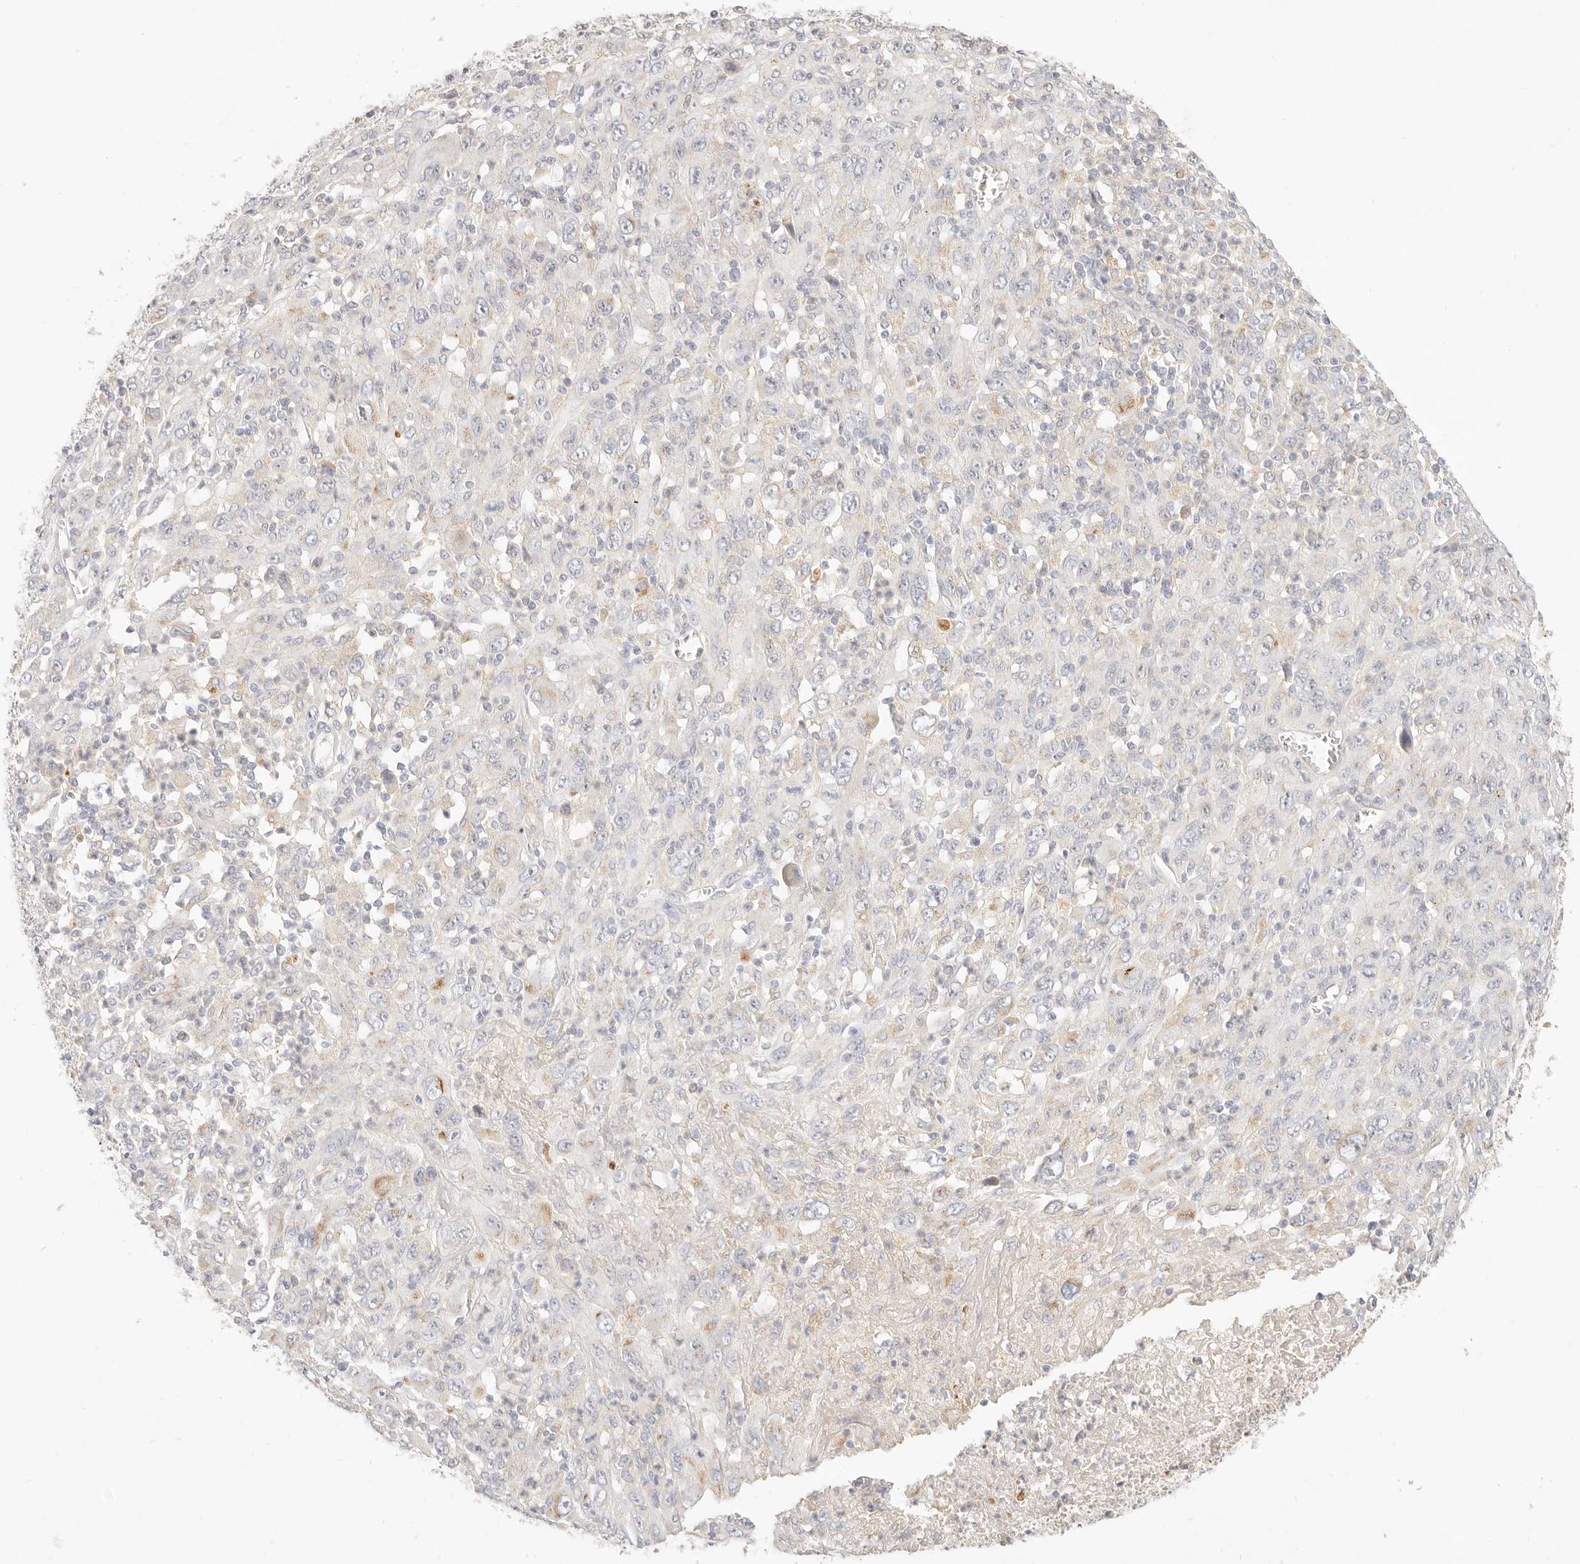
{"staining": {"intensity": "negative", "quantity": "none", "location": "none"}, "tissue": "melanoma", "cell_type": "Tumor cells", "image_type": "cancer", "snomed": [{"axis": "morphology", "description": "Malignant melanoma, Metastatic site"}, {"axis": "topography", "description": "Skin"}], "caption": "DAB (3,3'-diaminobenzidine) immunohistochemical staining of melanoma shows no significant staining in tumor cells.", "gene": "ACOX1", "patient": {"sex": "female", "age": 56}}